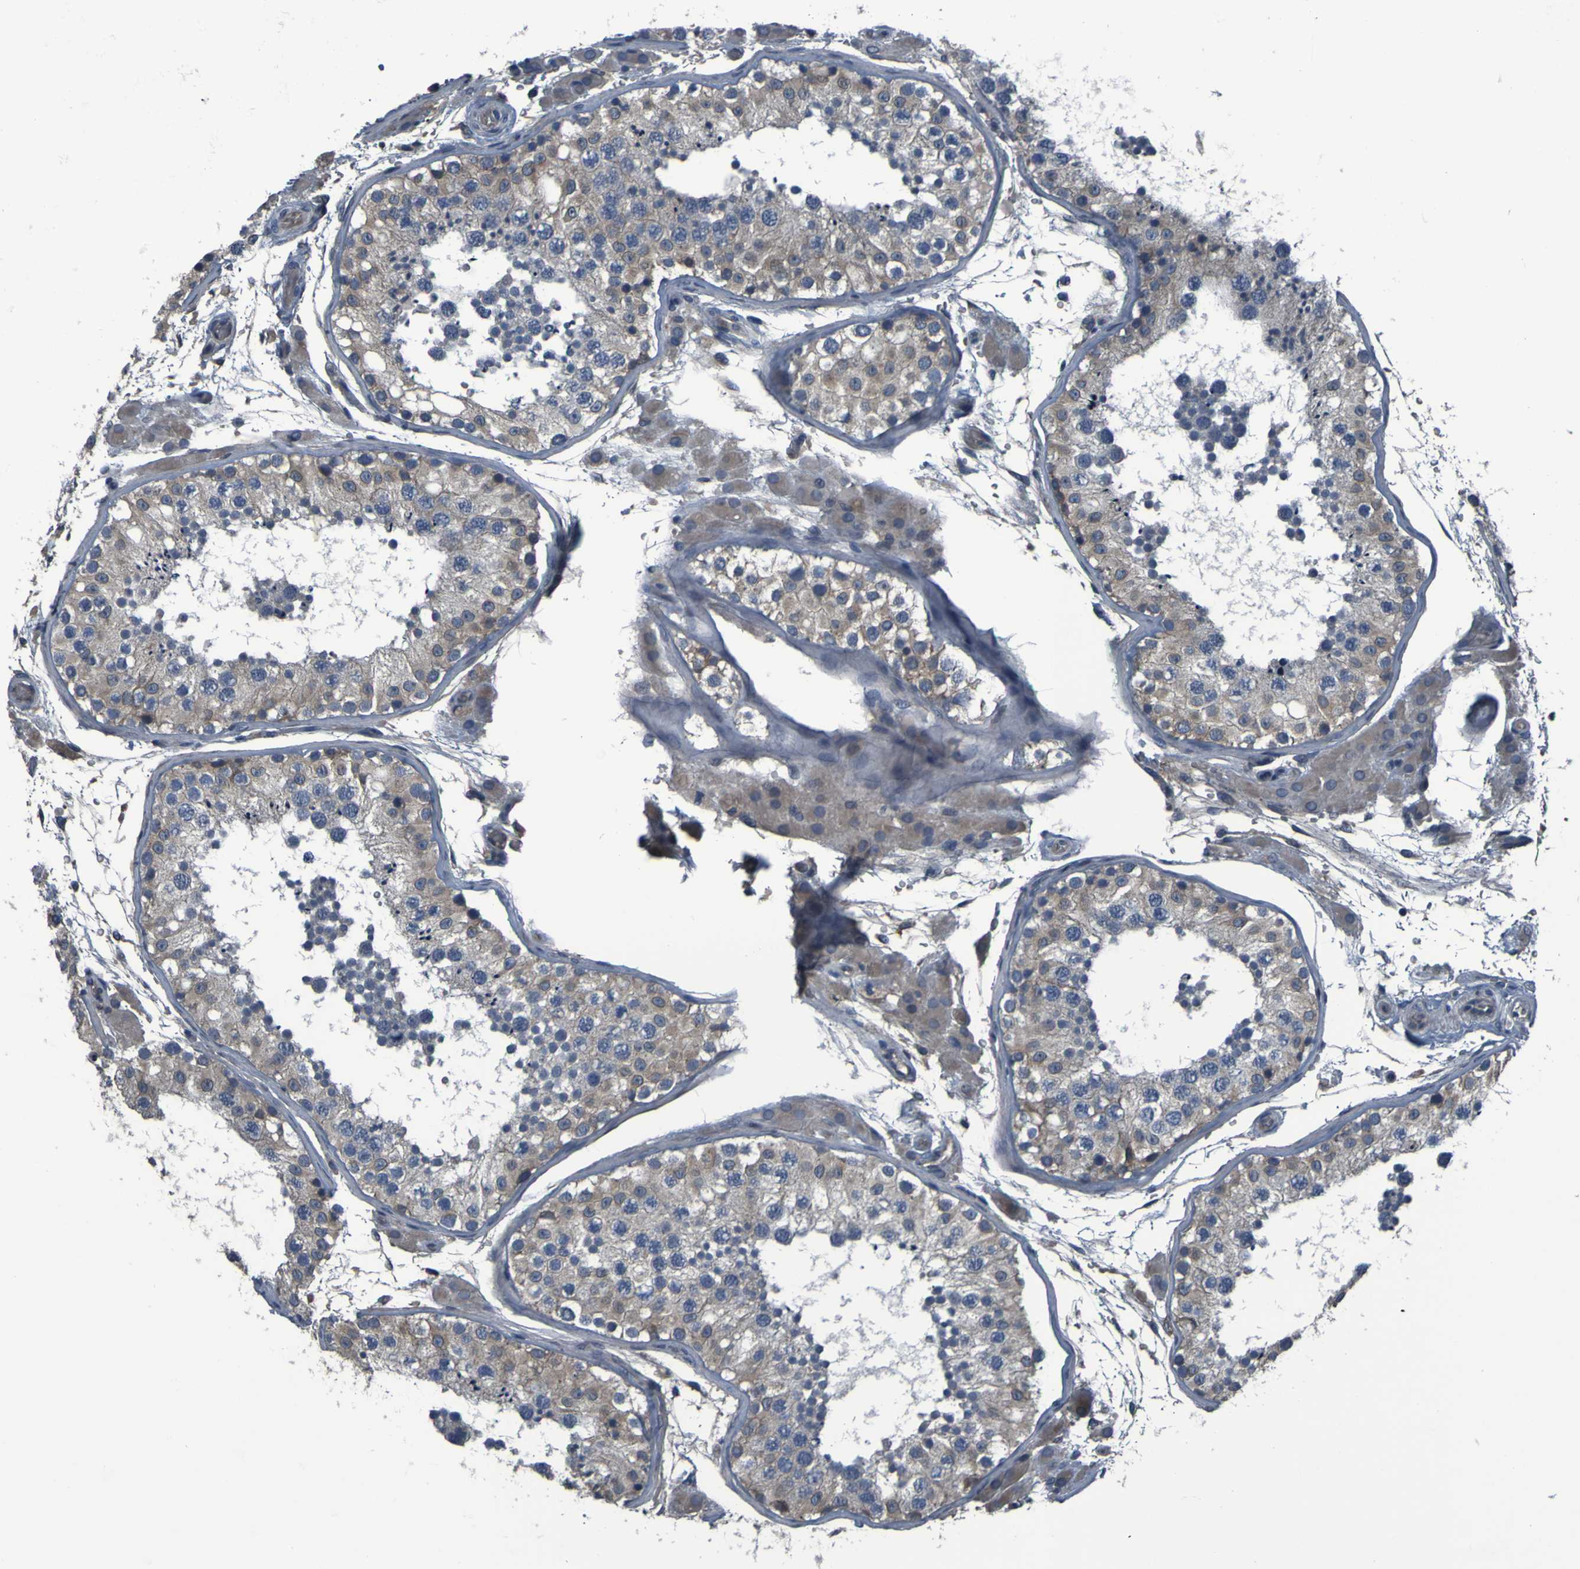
{"staining": {"intensity": "weak", "quantity": "25%-75%", "location": "cytoplasmic/membranous"}, "tissue": "testis", "cell_type": "Cells in seminiferous ducts", "image_type": "normal", "snomed": [{"axis": "morphology", "description": "Normal tissue, NOS"}, {"axis": "topography", "description": "Testis"}, {"axis": "topography", "description": "Epididymis"}], "caption": "IHC (DAB) staining of normal human testis reveals weak cytoplasmic/membranous protein staining in approximately 25%-75% of cells in seminiferous ducts. The staining is performed using DAB brown chromogen to label protein expression. The nuclei are counter-stained blue using hematoxylin.", "gene": "GRAMD1A", "patient": {"sex": "male", "age": 26}}